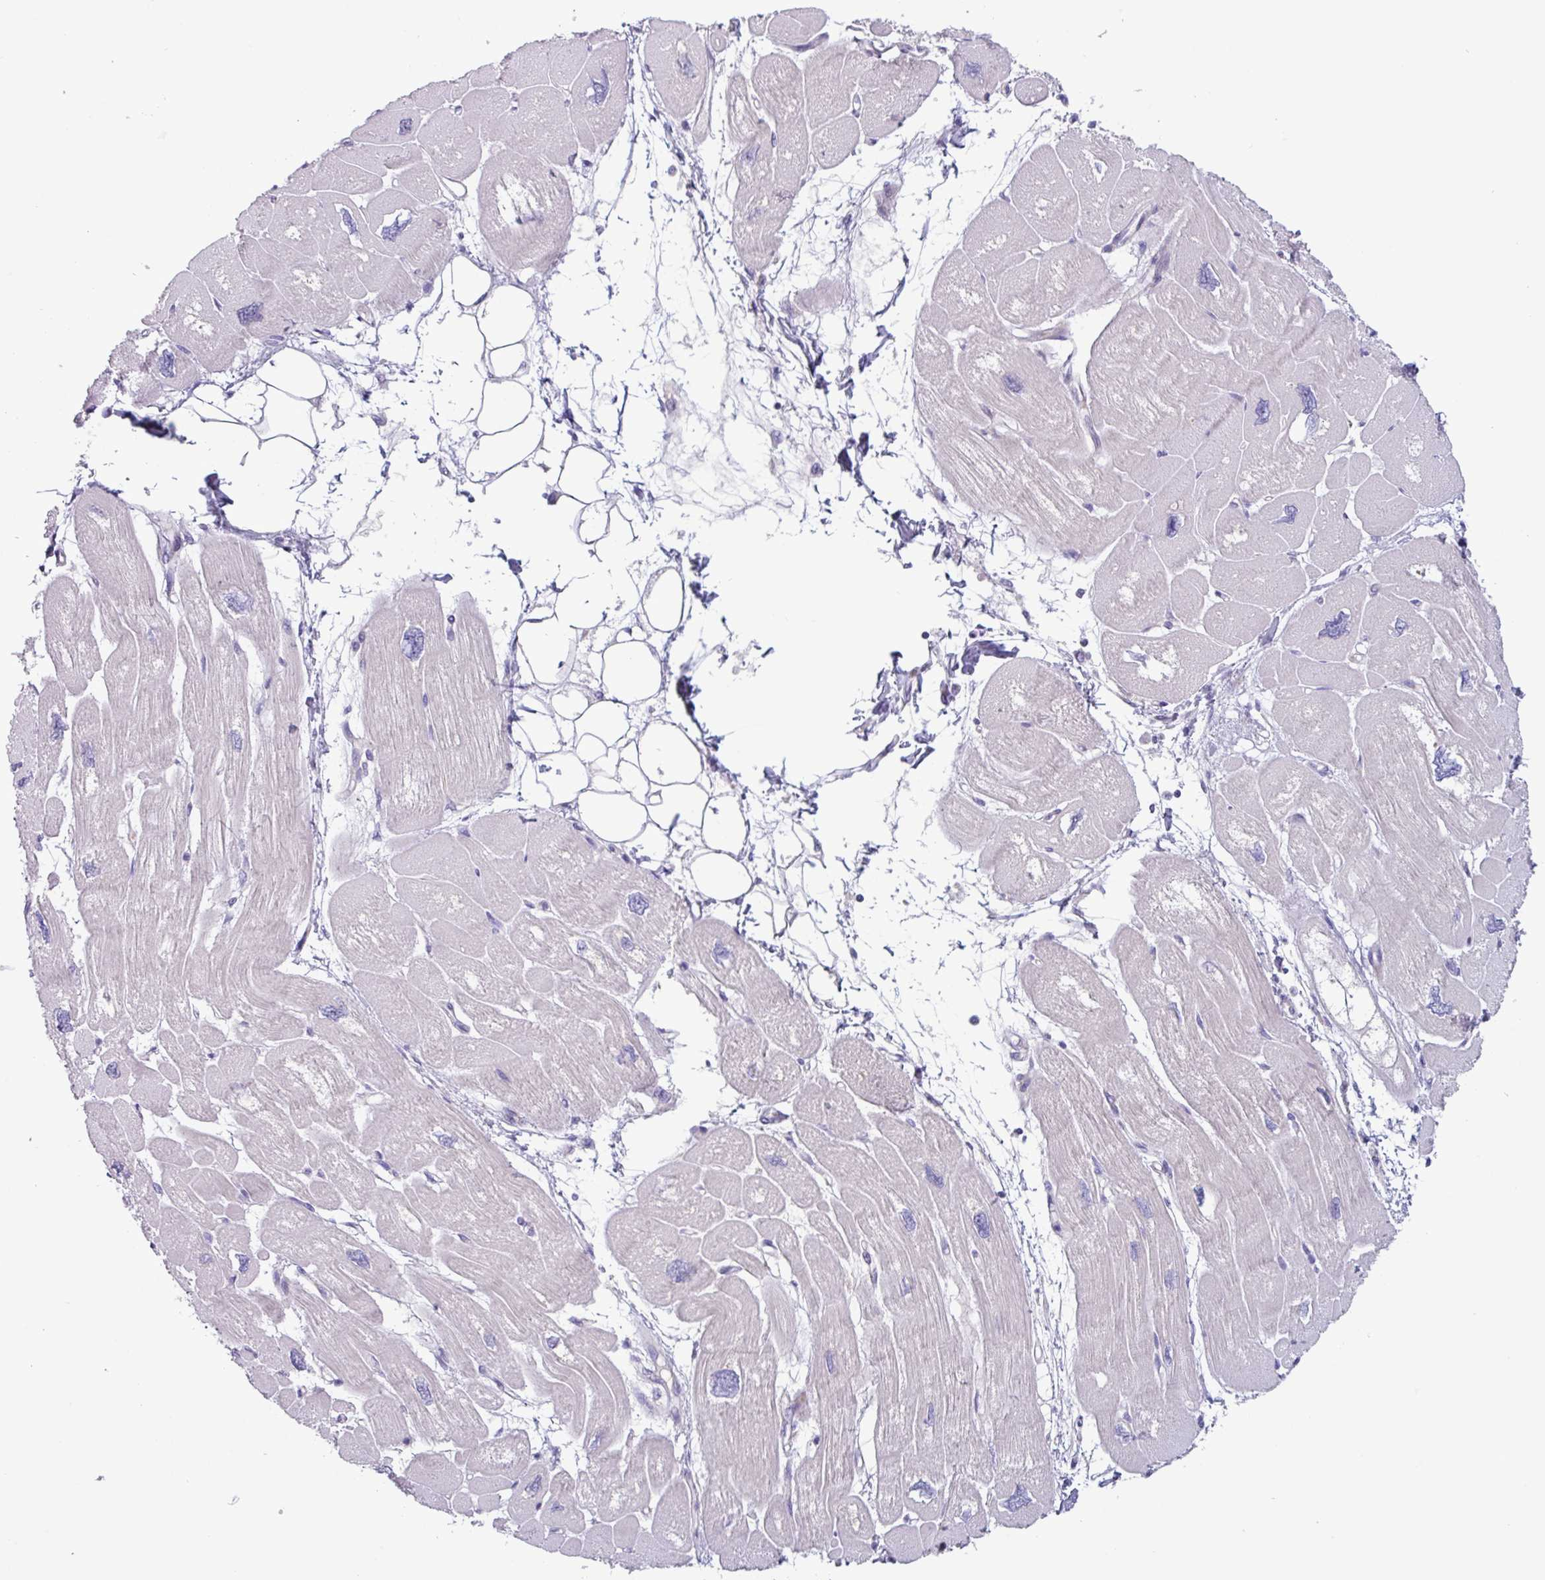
{"staining": {"intensity": "negative", "quantity": "none", "location": "none"}, "tissue": "heart muscle", "cell_type": "Cardiomyocytes", "image_type": "normal", "snomed": [{"axis": "morphology", "description": "Normal tissue, NOS"}, {"axis": "topography", "description": "Heart"}], "caption": "The immunohistochemistry image has no significant staining in cardiomyocytes of heart muscle. (DAB immunohistochemistry (IHC) visualized using brightfield microscopy, high magnification).", "gene": "STIMATE", "patient": {"sex": "male", "age": 42}}